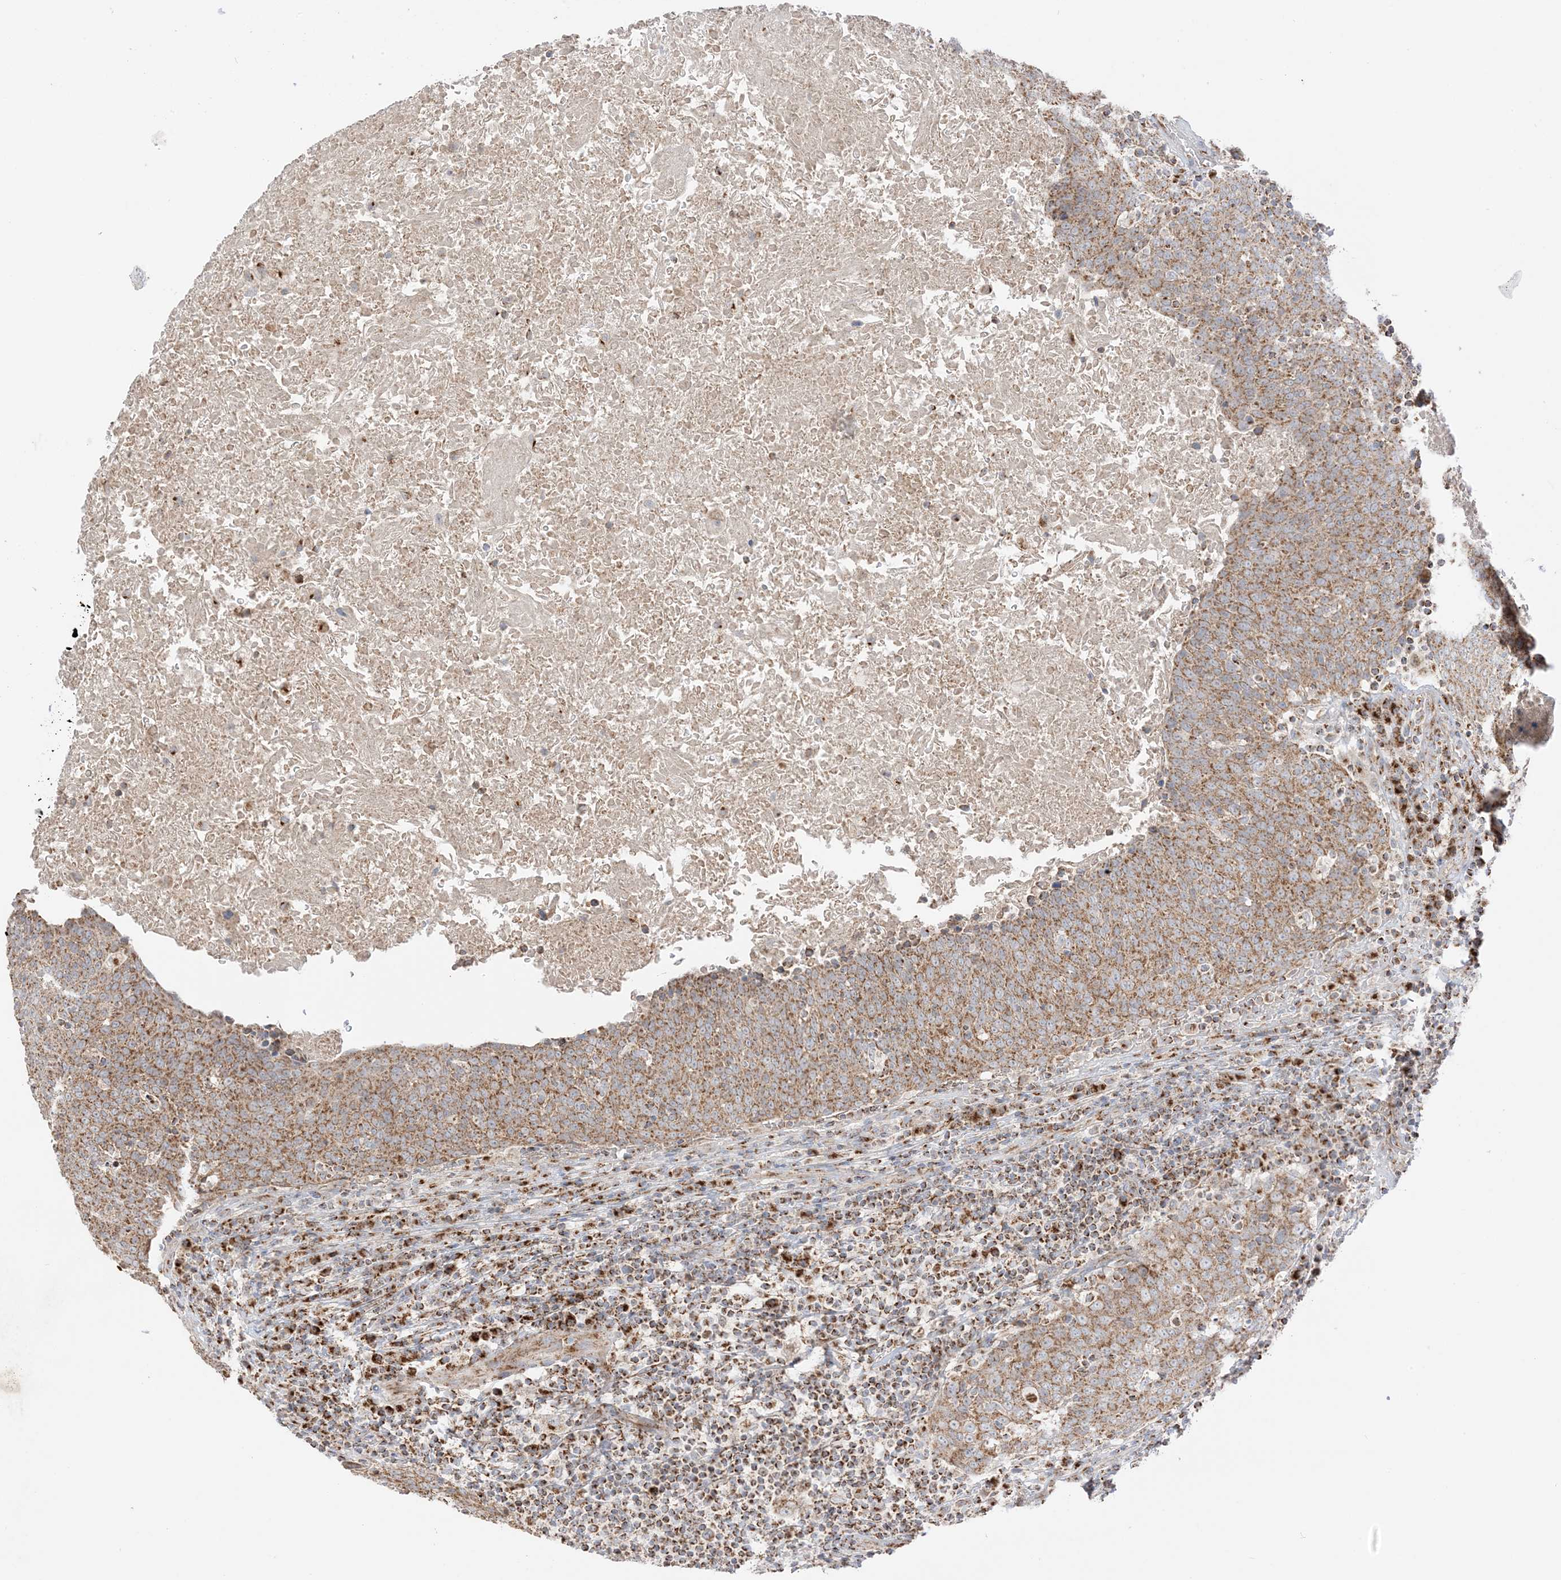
{"staining": {"intensity": "strong", "quantity": ">75%", "location": "cytoplasmic/membranous"}, "tissue": "head and neck cancer", "cell_type": "Tumor cells", "image_type": "cancer", "snomed": [{"axis": "morphology", "description": "Squamous cell carcinoma, NOS"}, {"axis": "morphology", "description": "Squamous cell carcinoma, metastatic, NOS"}, {"axis": "topography", "description": "Lymph node"}, {"axis": "topography", "description": "Head-Neck"}], "caption": "Protein analysis of head and neck cancer tissue demonstrates strong cytoplasmic/membranous positivity in approximately >75% of tumor cells.", "gene": "SLC25A12", "patient": {"sex": "male", "age": 62}}